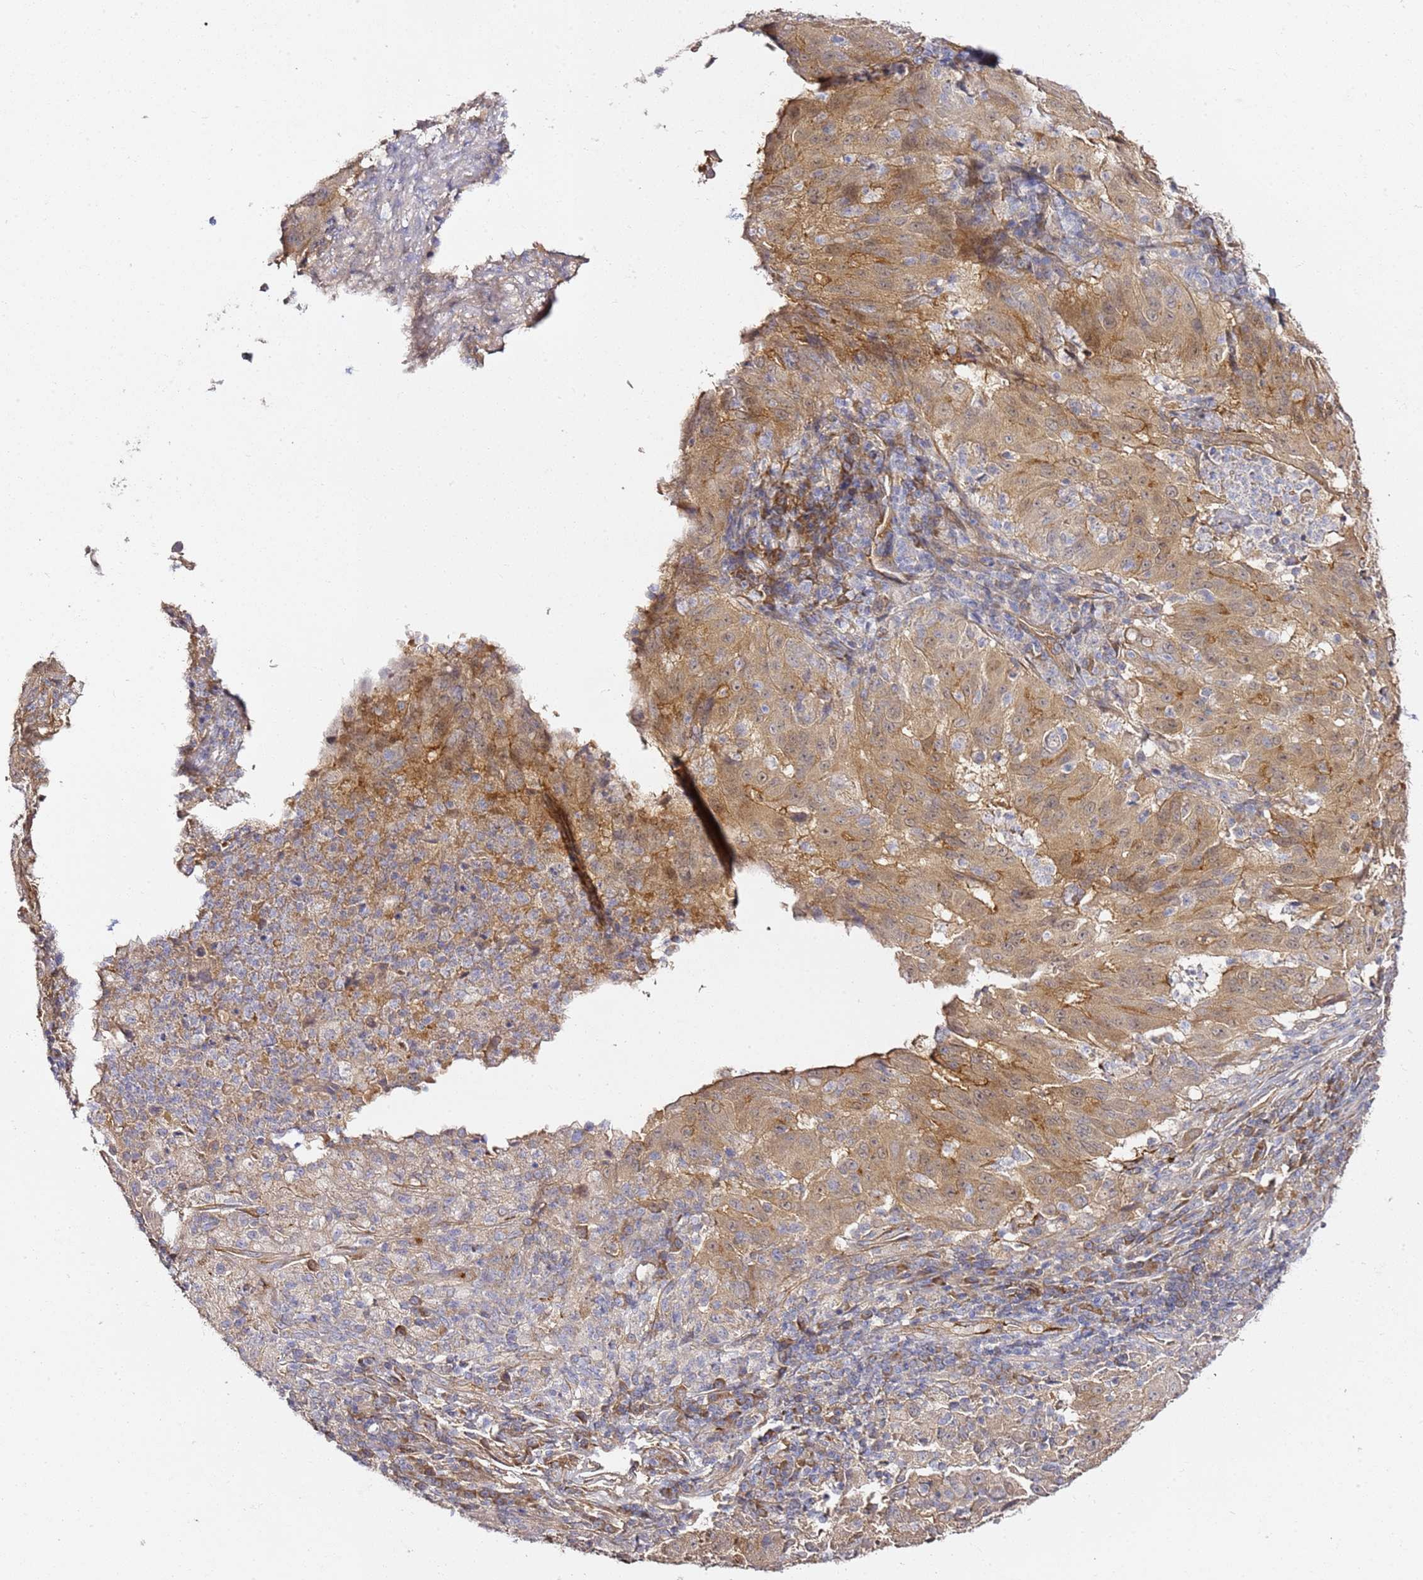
{"staining": {"intensity": "strong", "quantity": "25%-75%", "location": "cytoplasmic/membranous"}, "tissue": "pancreatic cancer", "cell_type": "Tumor cells", "image_type": "cancer", "snomed": [{"axis": "morphology", "description": "Adenocarcinoma, NOS"}, {"axis": "topography", "description": "Pancreas"}], "caption": "Immunohistochemistry (IHC) of human pancreatic cancer displays high levels of strong cytoplasmic/membranous expression in about 25%-75% of tumor cells.", "gene": "EPS8L1", "patient": {"sex": "male", "age": 63}}